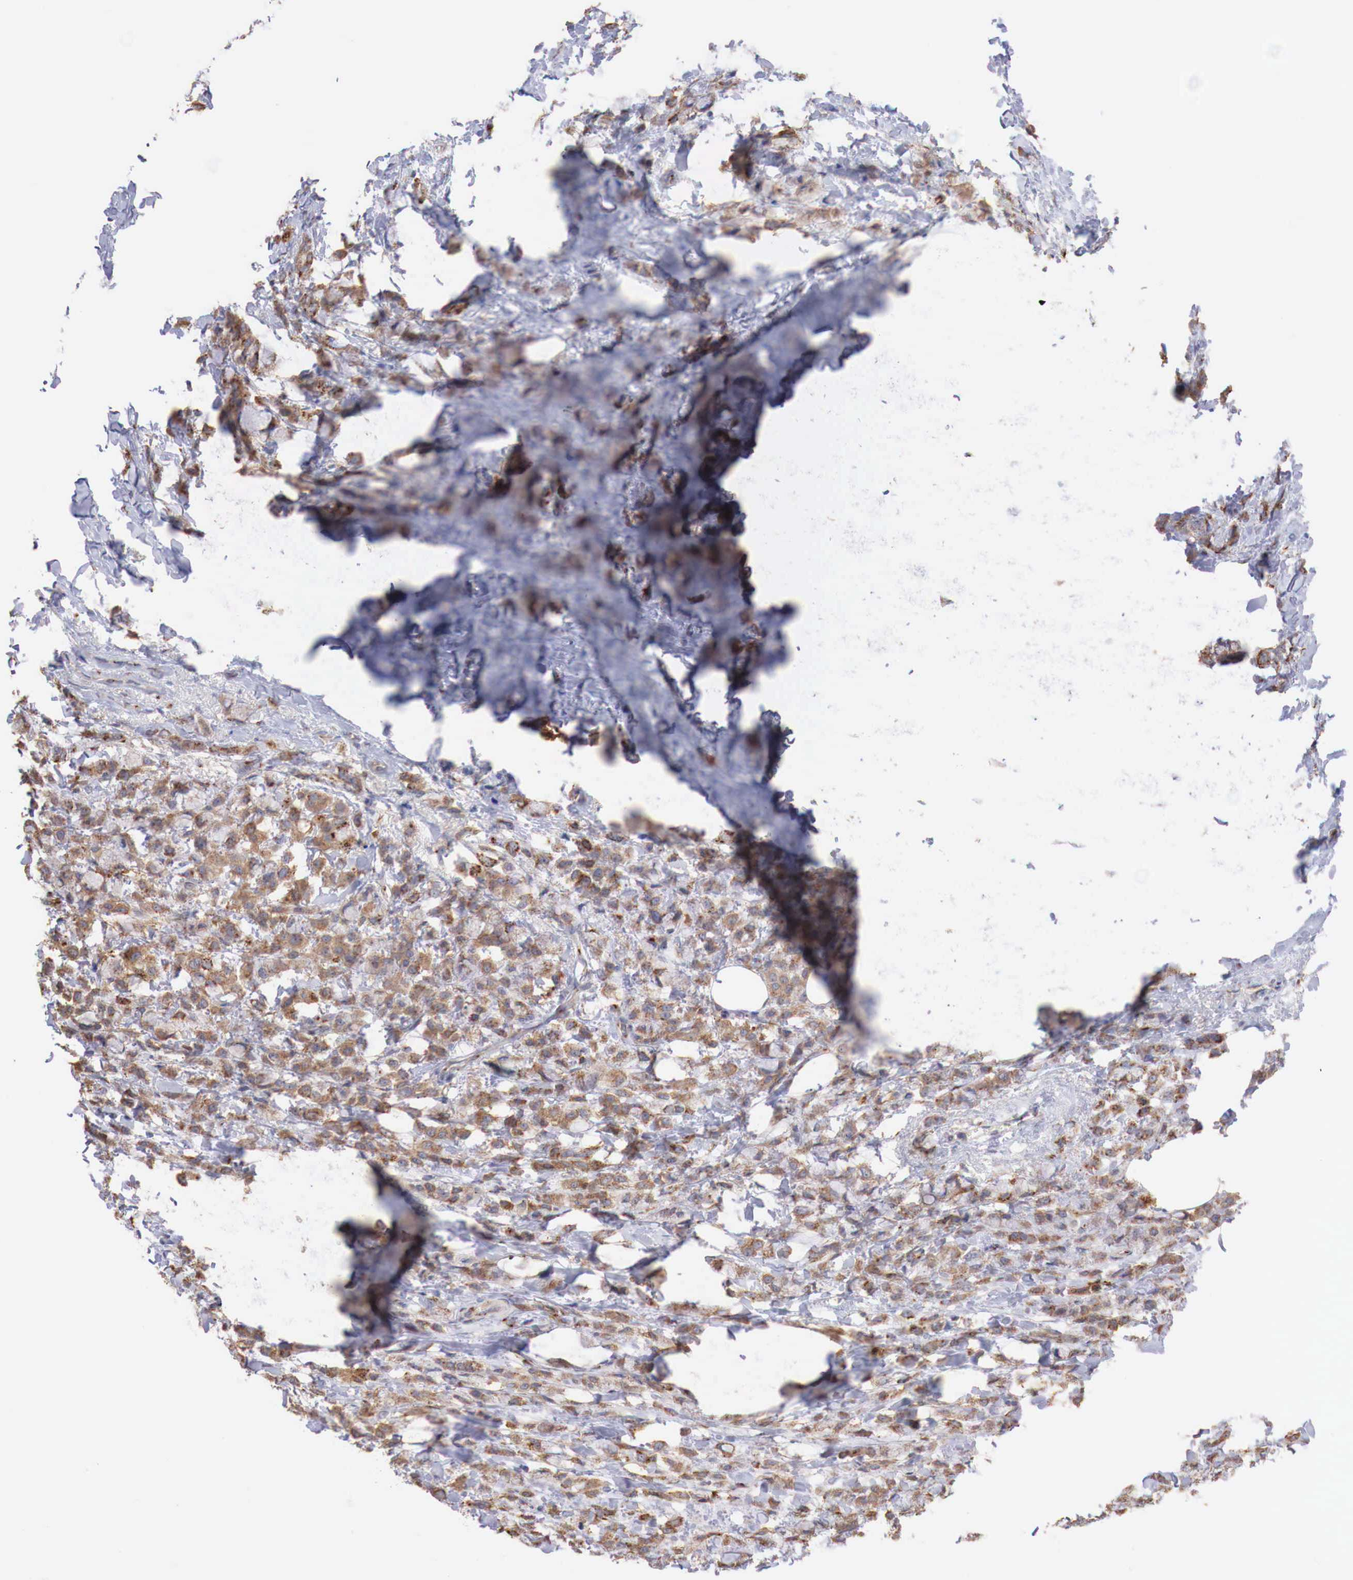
{"staining": {"intensity": "moderate", "quantity": ">75%", "location": "cytoplasmic/membranous"}, "tissue": "breast cancer", "cell_type": "Tumor cells", "image_type": "cancer", "snomed": [{"axis": "morphology", "description": "Lobular carcinoma"}, {"axis": "topography", "description": "Breast"}], "caption": "Brown immunohistochemical staining in human lobular carcinoma (breast) exhibits moderate cytoplasmic/membranous expression in approximately >75% of tumor cells.", "gene": "SYAP1", "patient": {"sex": "female", "age": 85}}